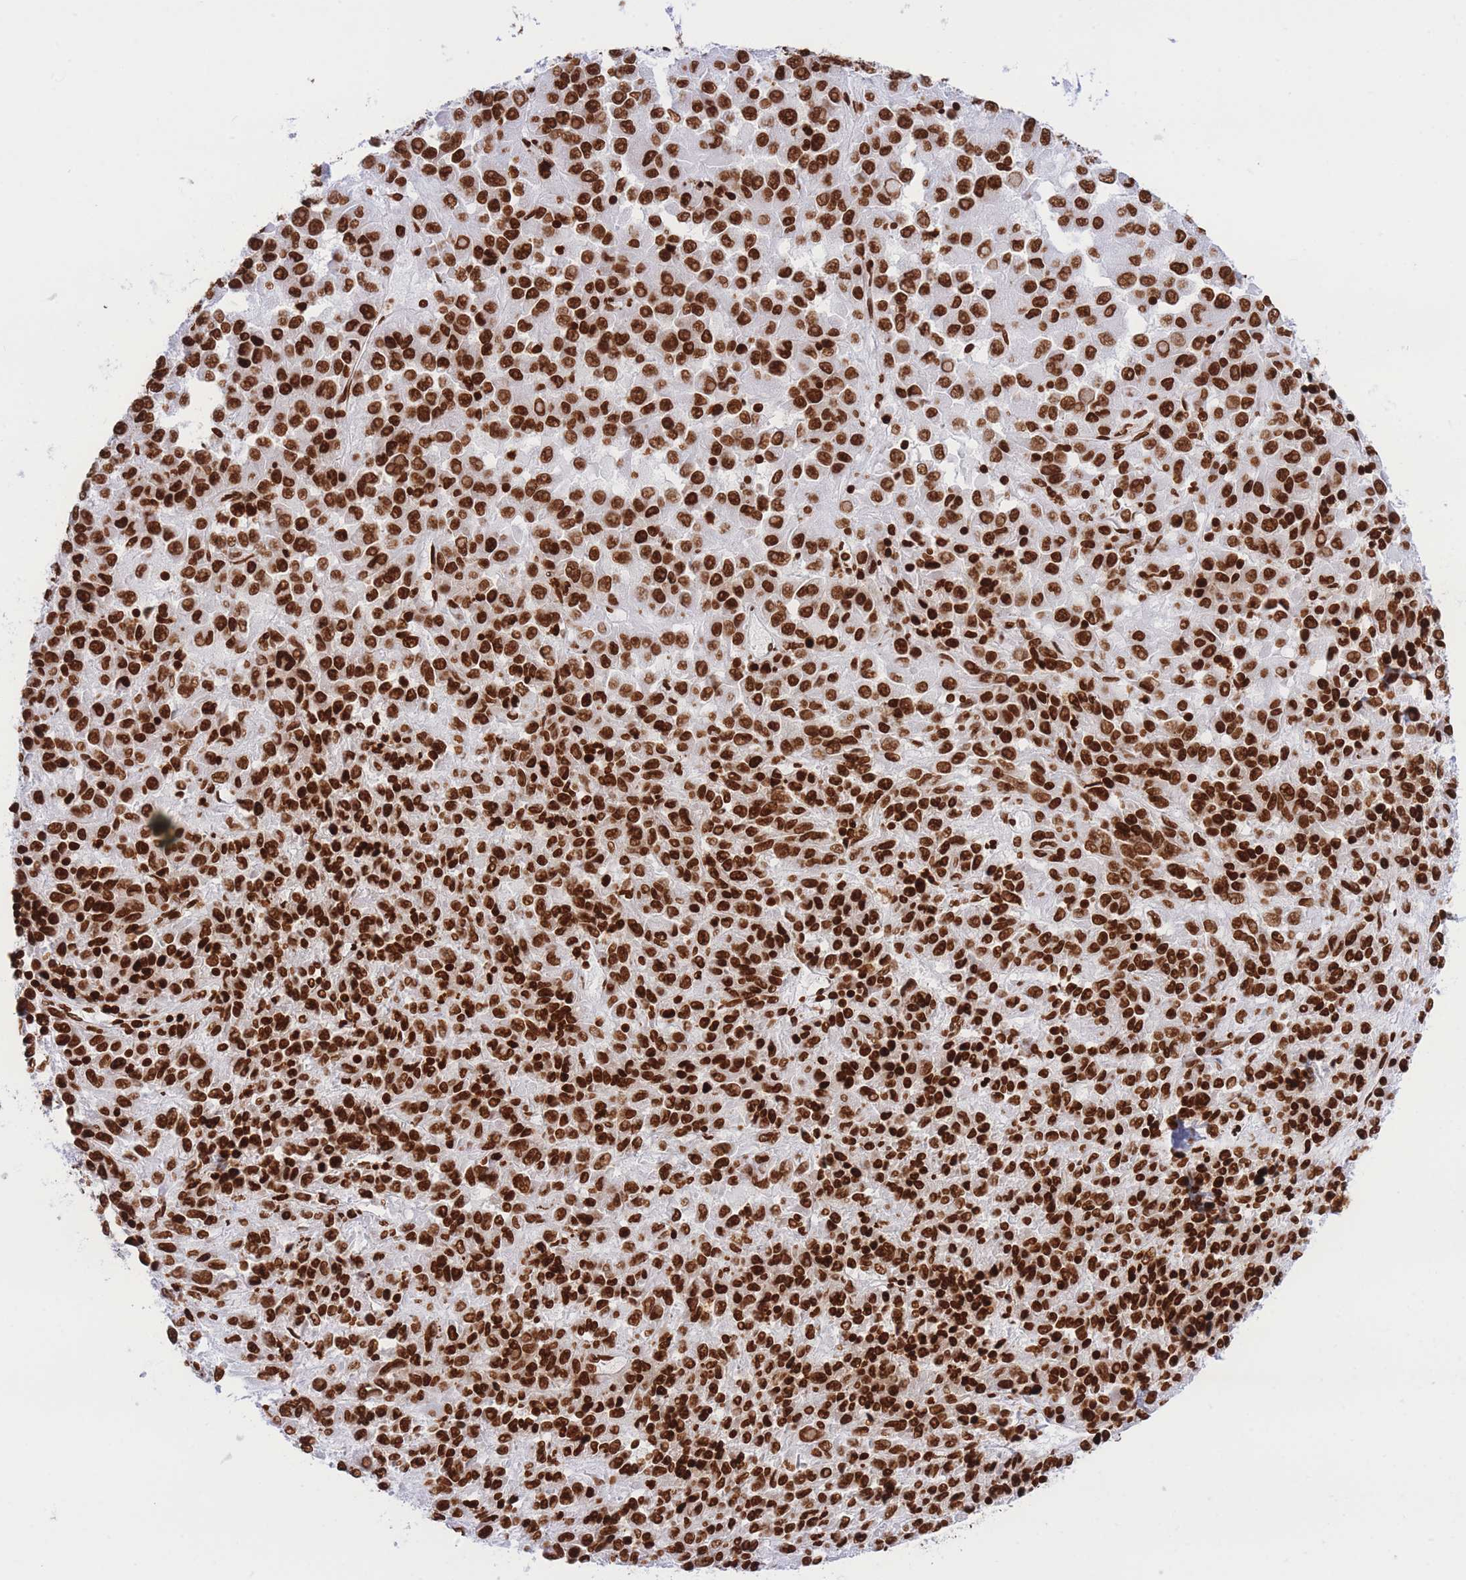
{"staining": {"intensity": "strong", "quantity": ">75%", "location": "nuclear"}, "tissue": "melanoma", "cell_type": "Tumor cells", "image_type": "cancer", "snomed": [{"axis": "morphology", "description": "Malignant melanoma, Metastatic site"}, {"axis": "topography", "description": "Lung"}], "caption": "Brown immunohistochemical staining in human malignant melanoma (metastatic site) reveals strong nuclear expression in approximately >75% of tumor cells.", "gene": "H2BC11", "patient": {"sex": "male", "age": 64}}